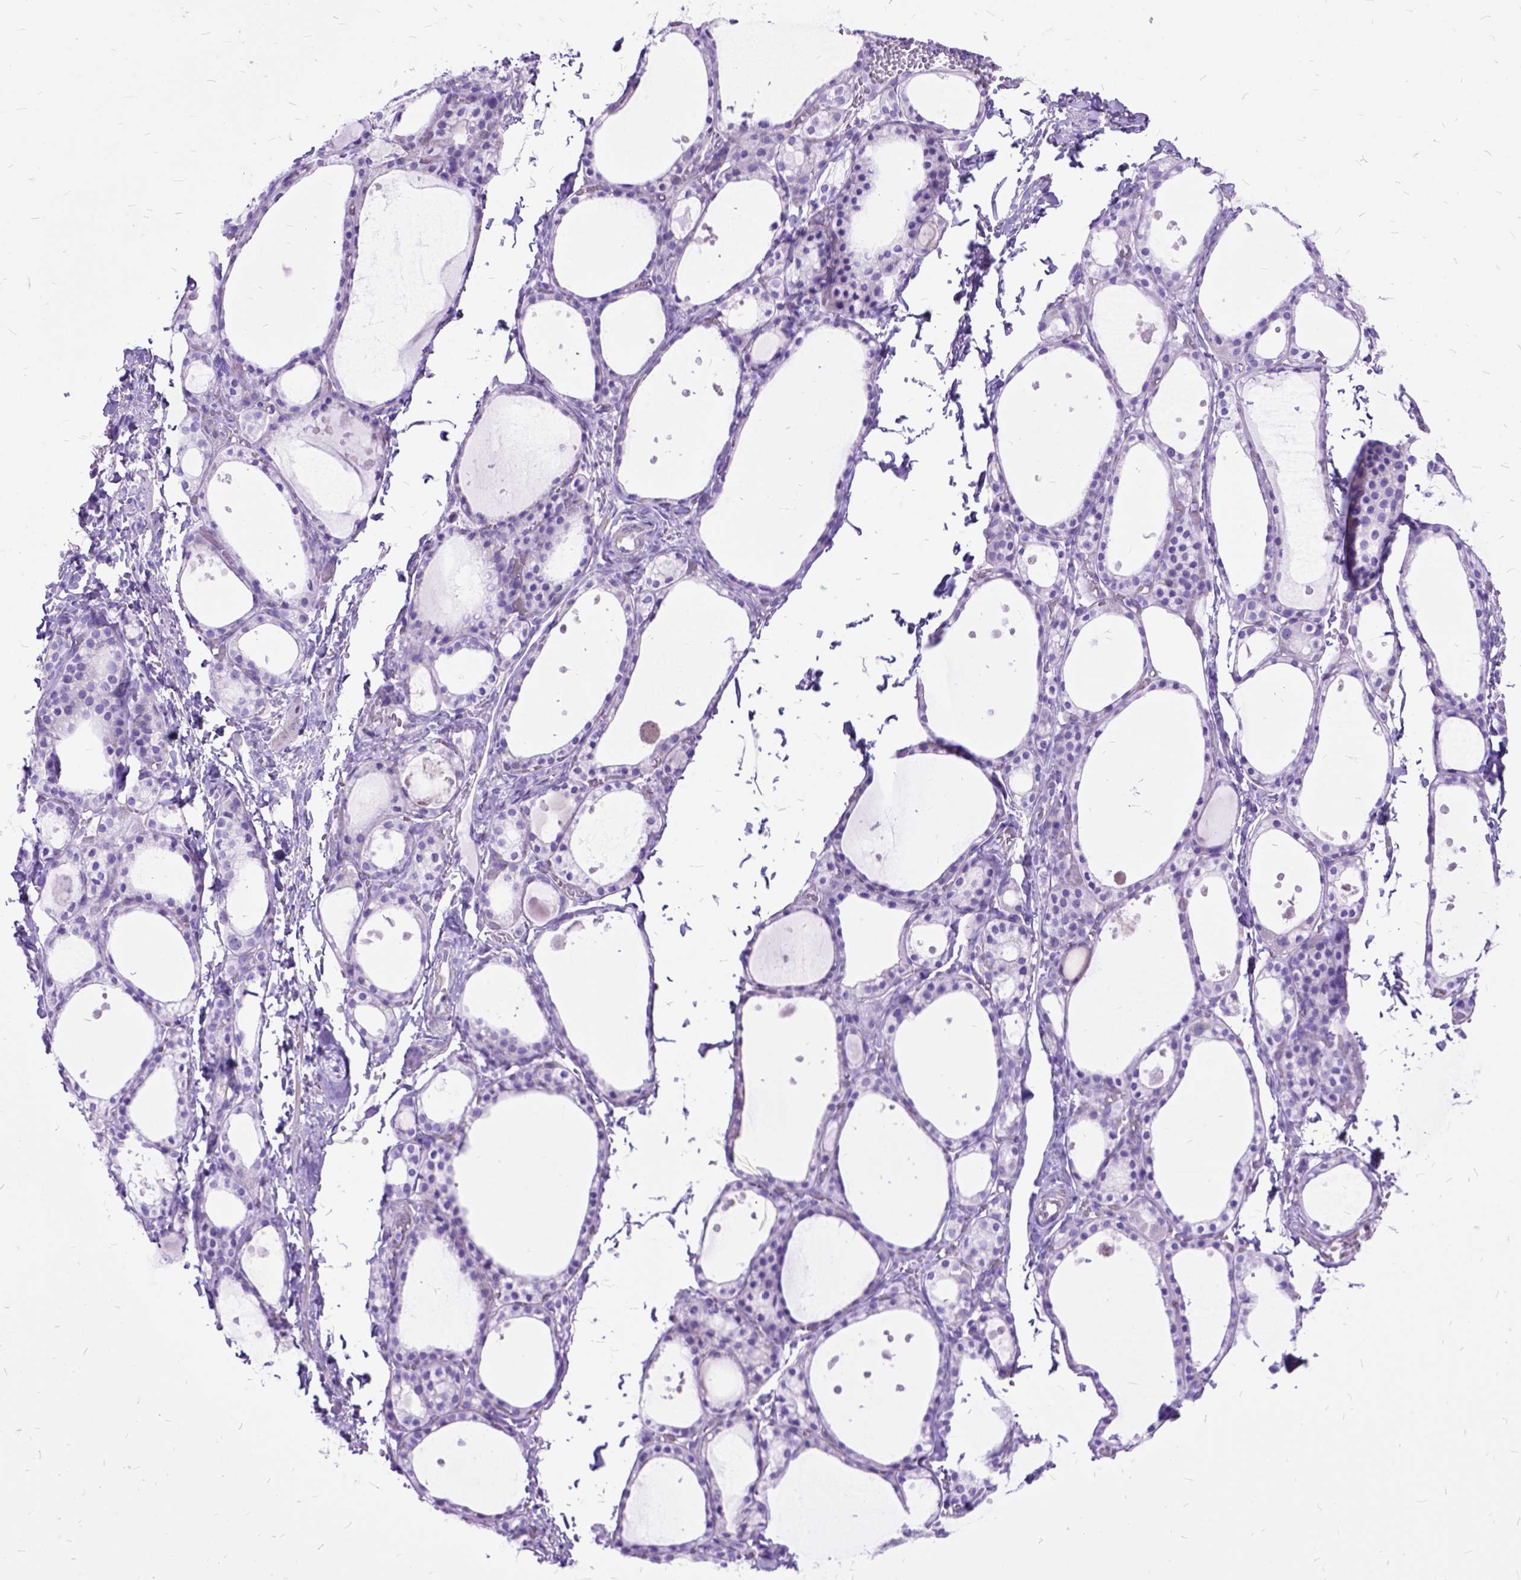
{"staining": {"intensity": "negative", "quantity": "none", "location": "none"}, "tissue": "thyroid gland", "cell_type": "Glandular cells", "image_type": "normal", "snomed": [{"axis": "morphology", "description": "Normal tissue, NOS"}, {"axis": "topography", "description": "Thyroid gland"}], "caption": "This is an immunohistochemistry photomicrograph of normal human thyroid gland. There is no positivity in glandular cells.", "gene": "ARL9", "patient": {"sex": "male", "age": 68}}